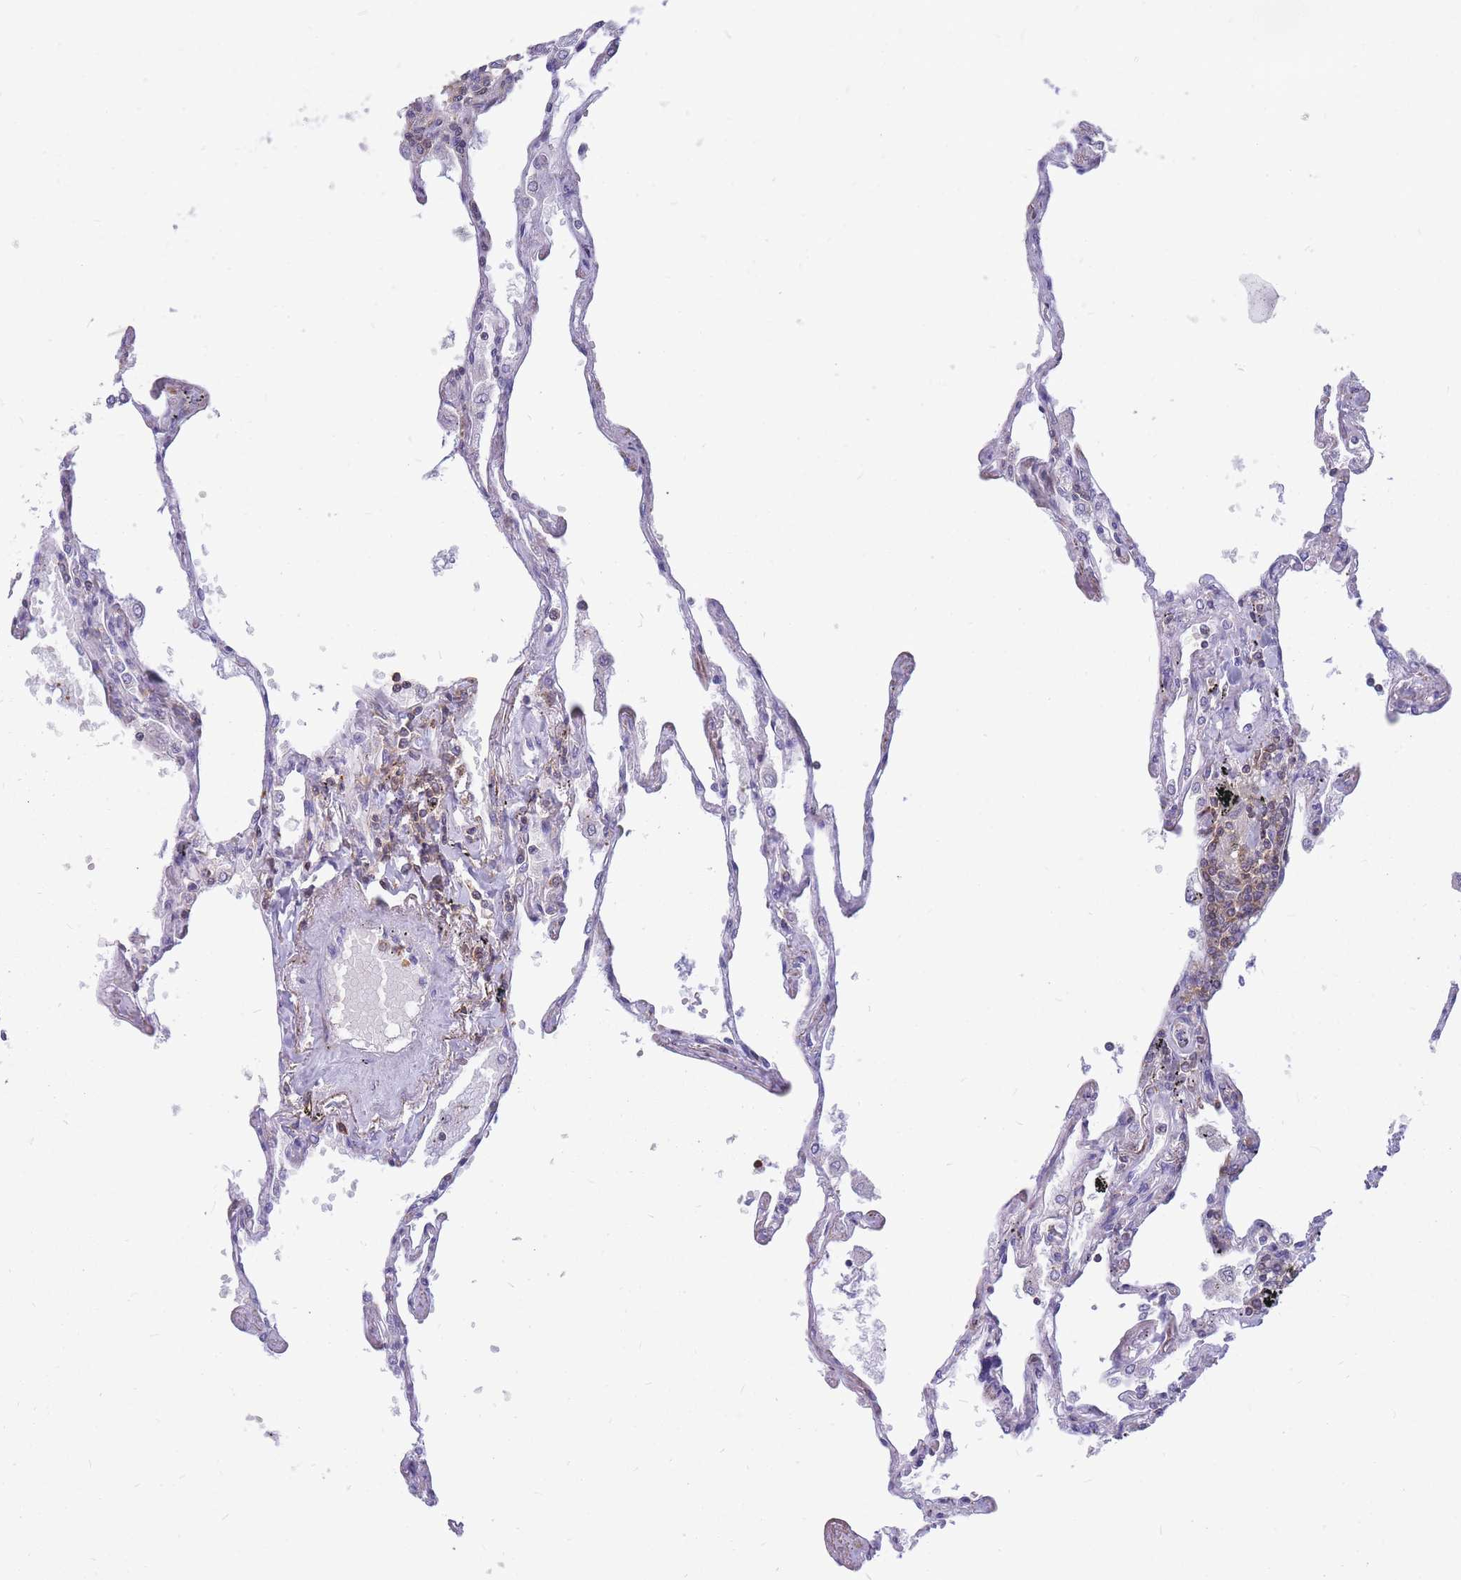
{"staining": {"intensity": "moderate", "quantity": "<25%", "location": "cytoplasmic/membranous"}, "tissue": "lung", "cell_type": "Alveolar cells", "image_type": "normal", "snomed": [{"axis": "morphology", "description": "Normal tissue, NOS"}, {"axis": "topography", "description": "Lung"}], "caption": "The micrograph shows immunohistochemical staining of benign lung. There is moderate cytoplasmic/membranous expression is present in about <25% of alveolar cells.", "gene": "MRPL54", "patient": {"sex": "female", "age": 67}}